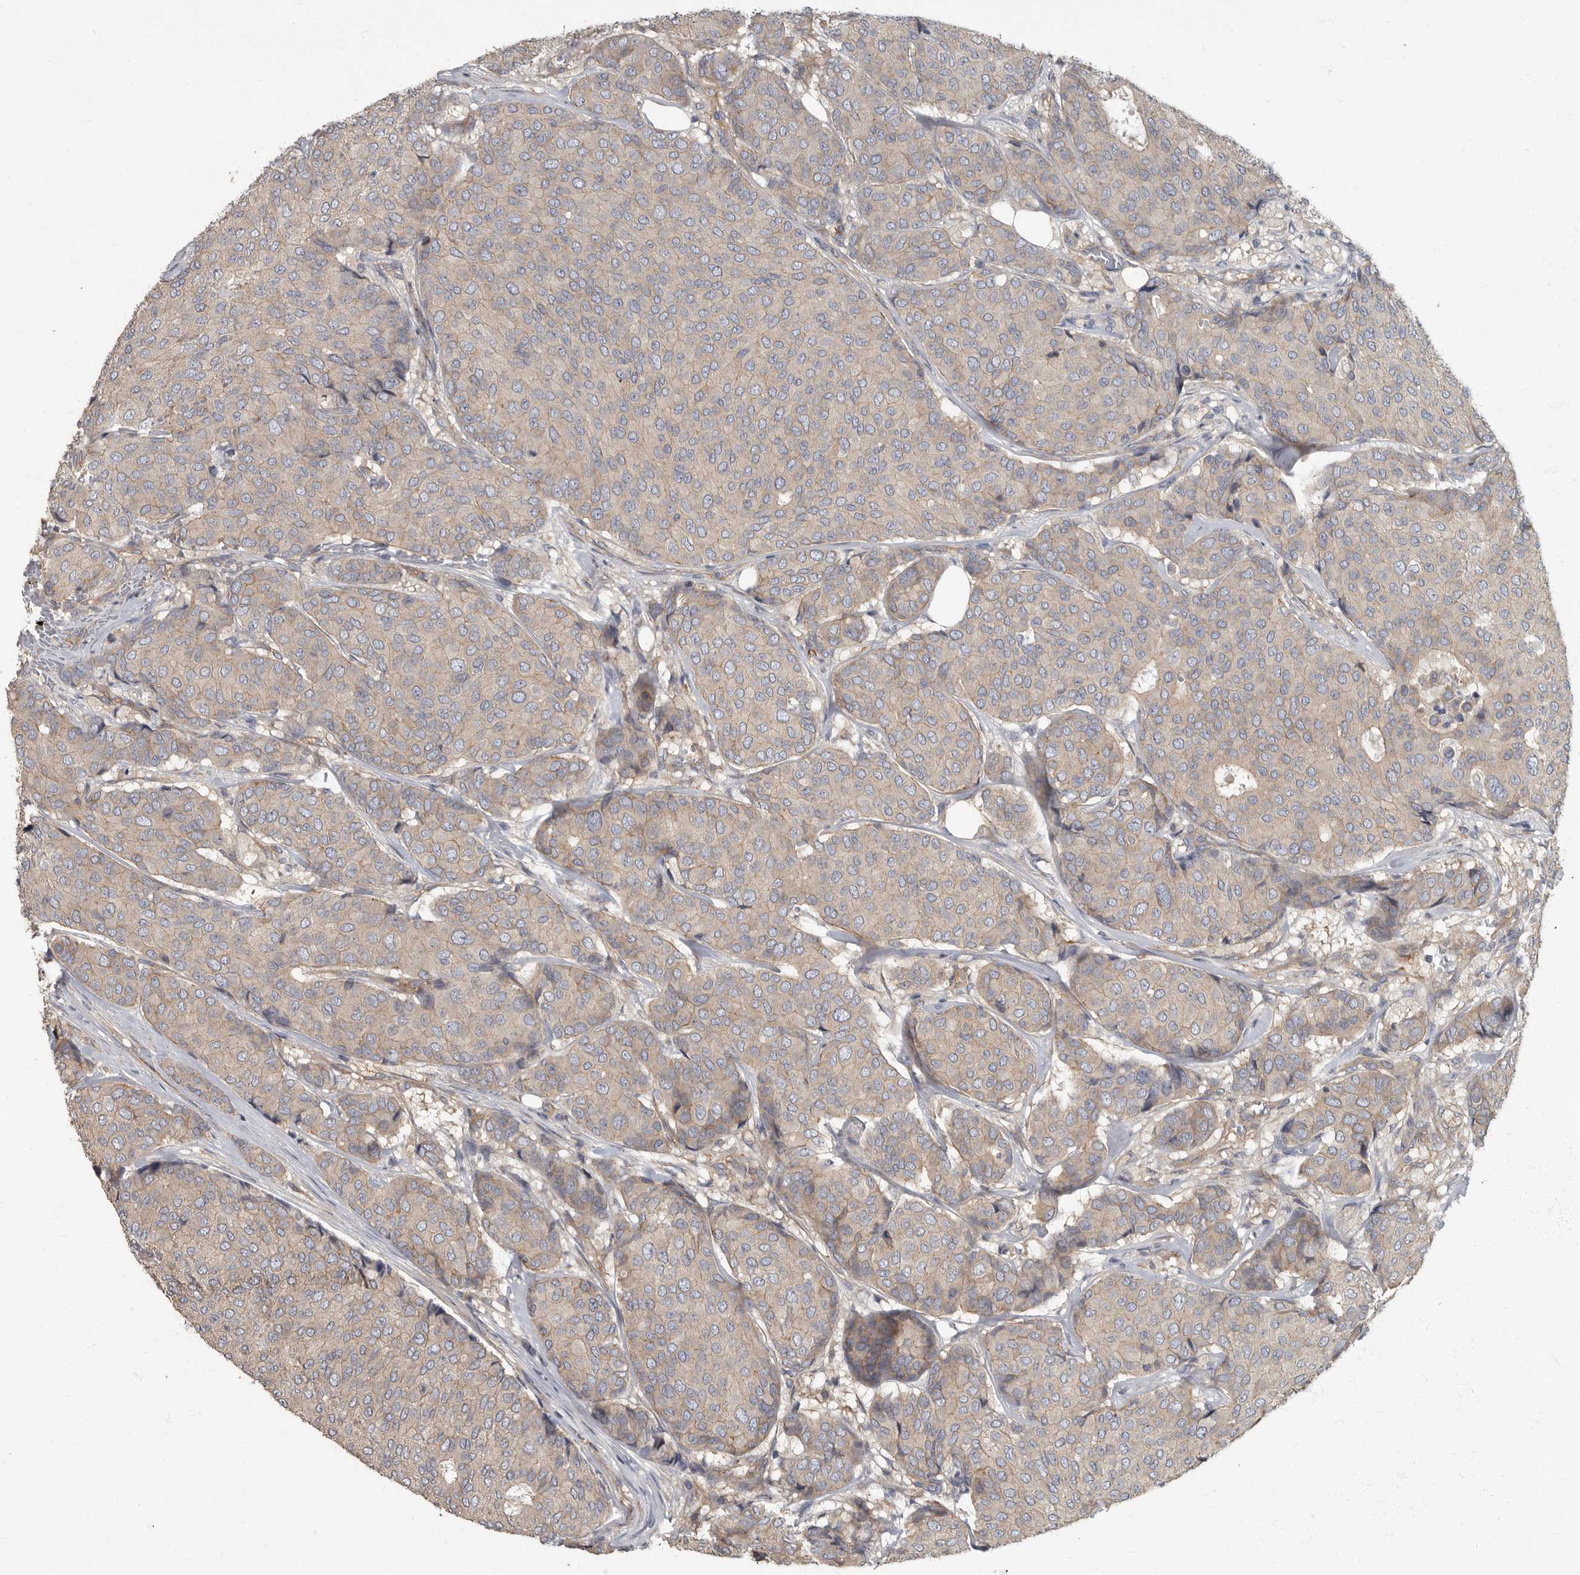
{"staining": {"intensity": "weak", "quantity": "<25%", "location": "cytoplasmic/membranous"}, "tissue": "breast cancer", "cell_type": "Tumor cells", "image_type": "cancer", "snomed": [{"axis": "morphology", "description": "Duct carcinoma"}, {"axis": "topography", "description": "Breast"}], "caption": "This is an immunohistochemistry (IHC) histopathology image of breast cancer. There is no positivity in tumor cells.", "gene": "PDK1", "patient": {"sex": "female", "age": 75}}